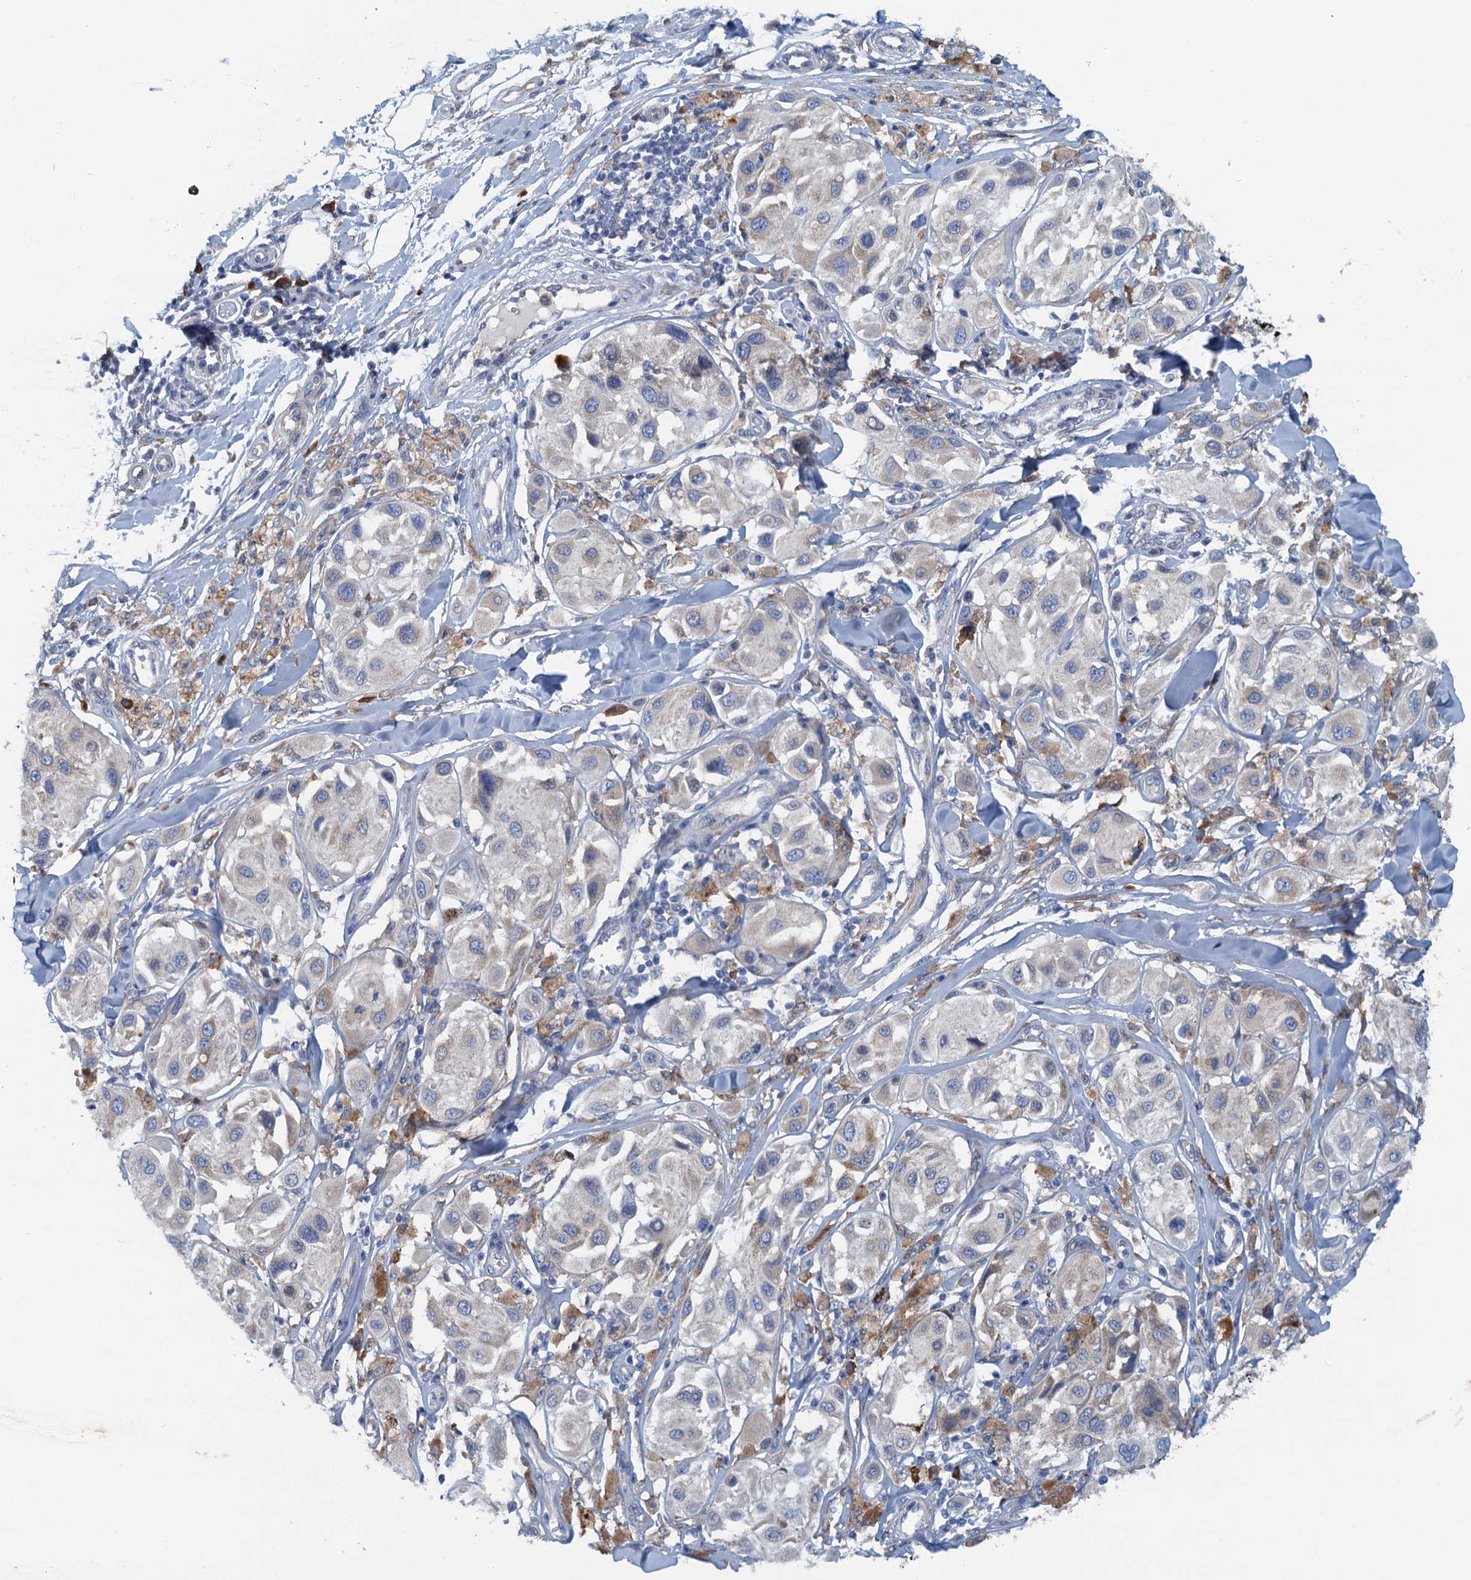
{"staining": {"intensity": "moderate", "quantity": "<25%", "location": "cytoplasmic/membranous"}, "tissue": "melanoma", "cell_type": "Tumor cells", "image_type": "cancer", "snomed": [{"axis": "morphology", "description": "Malignant melanoma, Metastatic site"}, {"axis": "topography", "description": "Skin"}], "caption": "Protein expression analysis of human malignant melanoma (metastatic site) reveals moderate cytoplasmic/membranous staining in about <25% of tumor cells.", "gene": "MYDGF", "patient": {"sex": "male", "age": 41}}